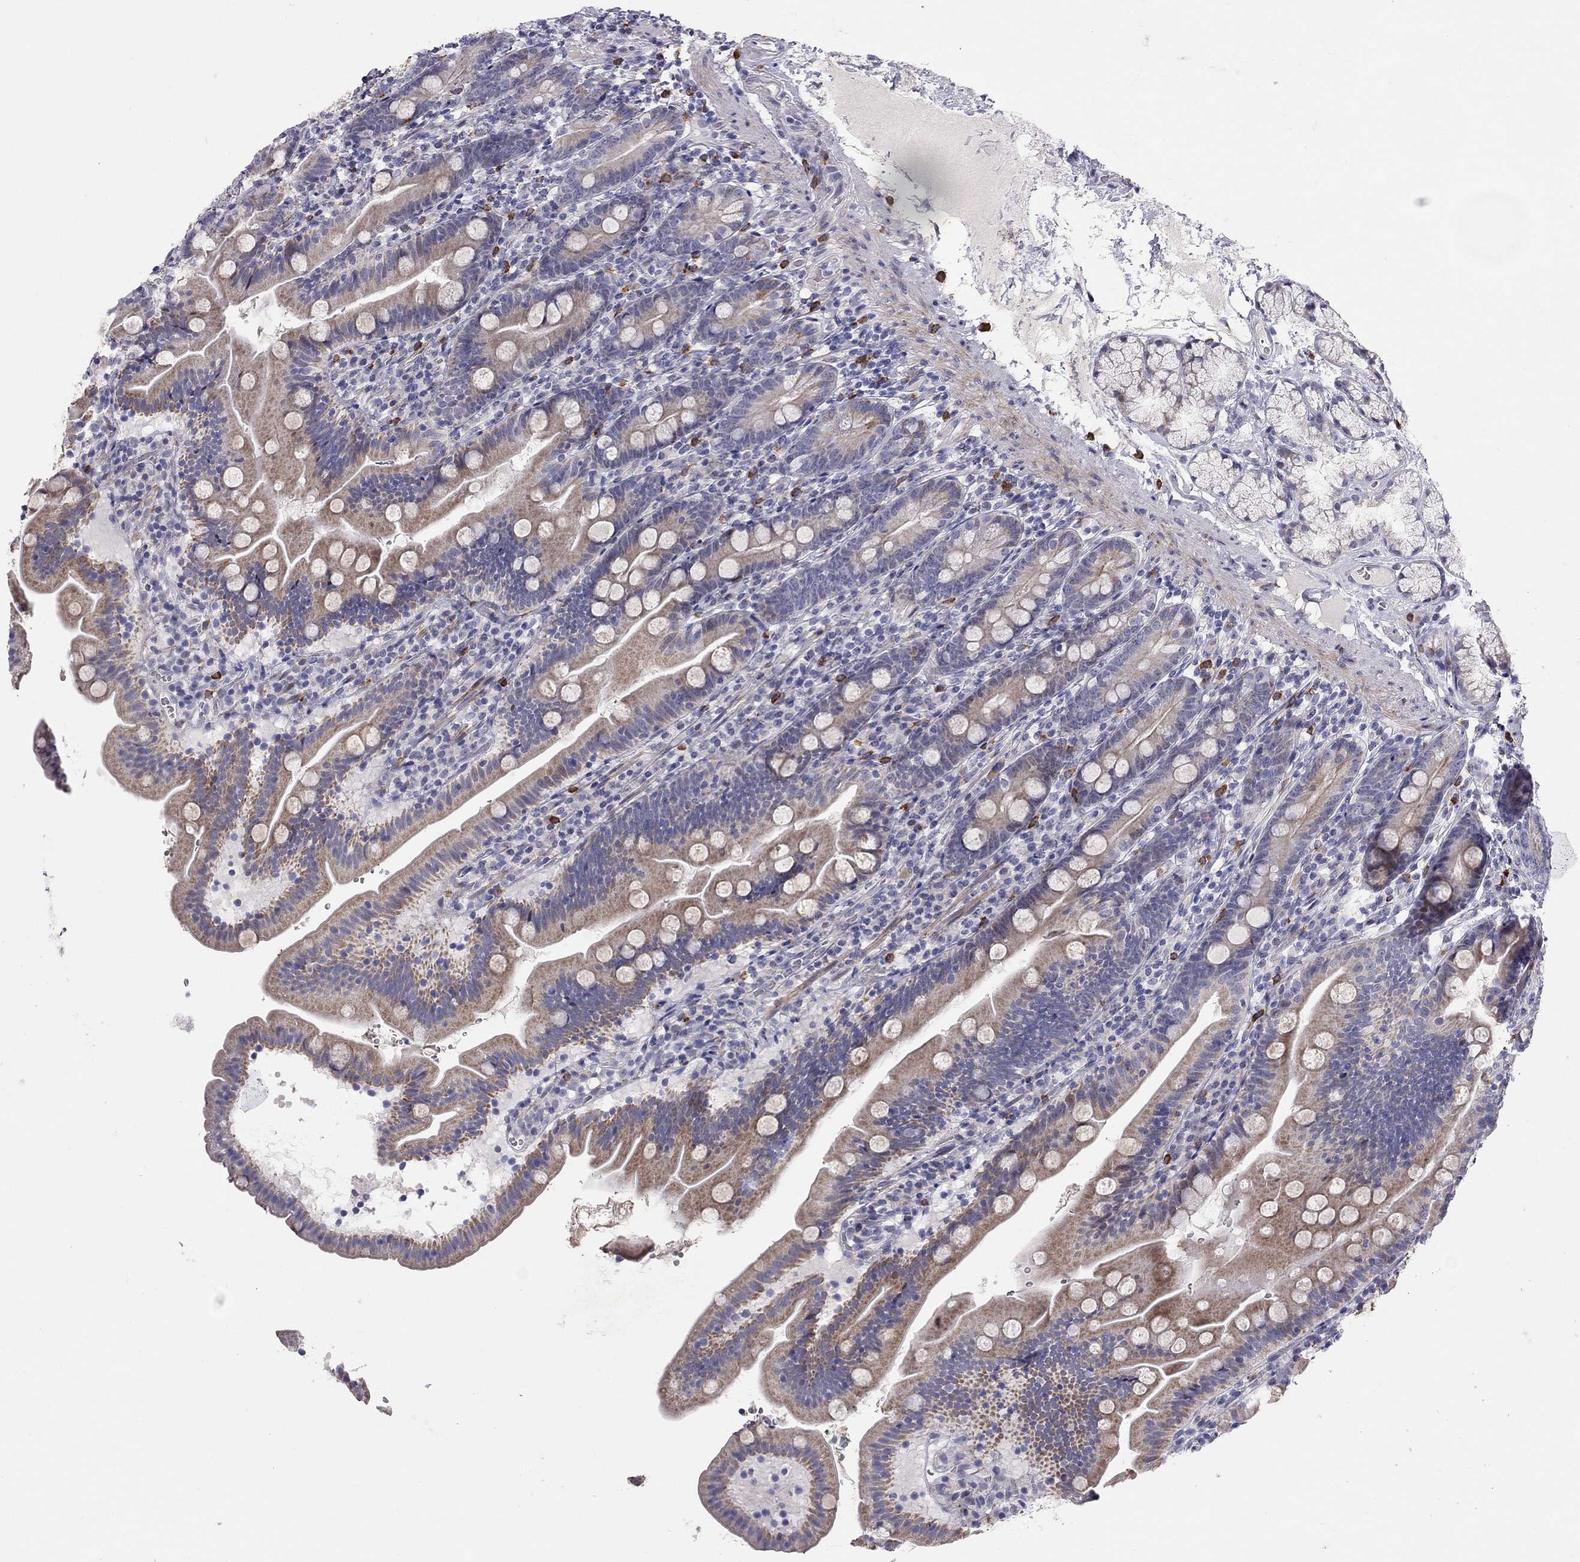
{"staining": {"intensity": "moderate", "quantity": "25%-75%", "location": "cytoplasmic/membranous"}, "tissue": "duodenum", "cell_type": "Glandular cells", "image_type": "normal", "snomed": [{"axis": "morphology", "description": "Normal tissue, NOS"}, {"axis": "topography", "description": "Duodenum"}], "caption": "High-power microscopy captured an immunohistochemistry histopathology image of unremarkable duodenum, revealing moderate cytoplasmic/membranous staining in about 25%-75% of glandular cells.", "gene": "C8orf88", "patient": {"sex": "female", "age": 67}}